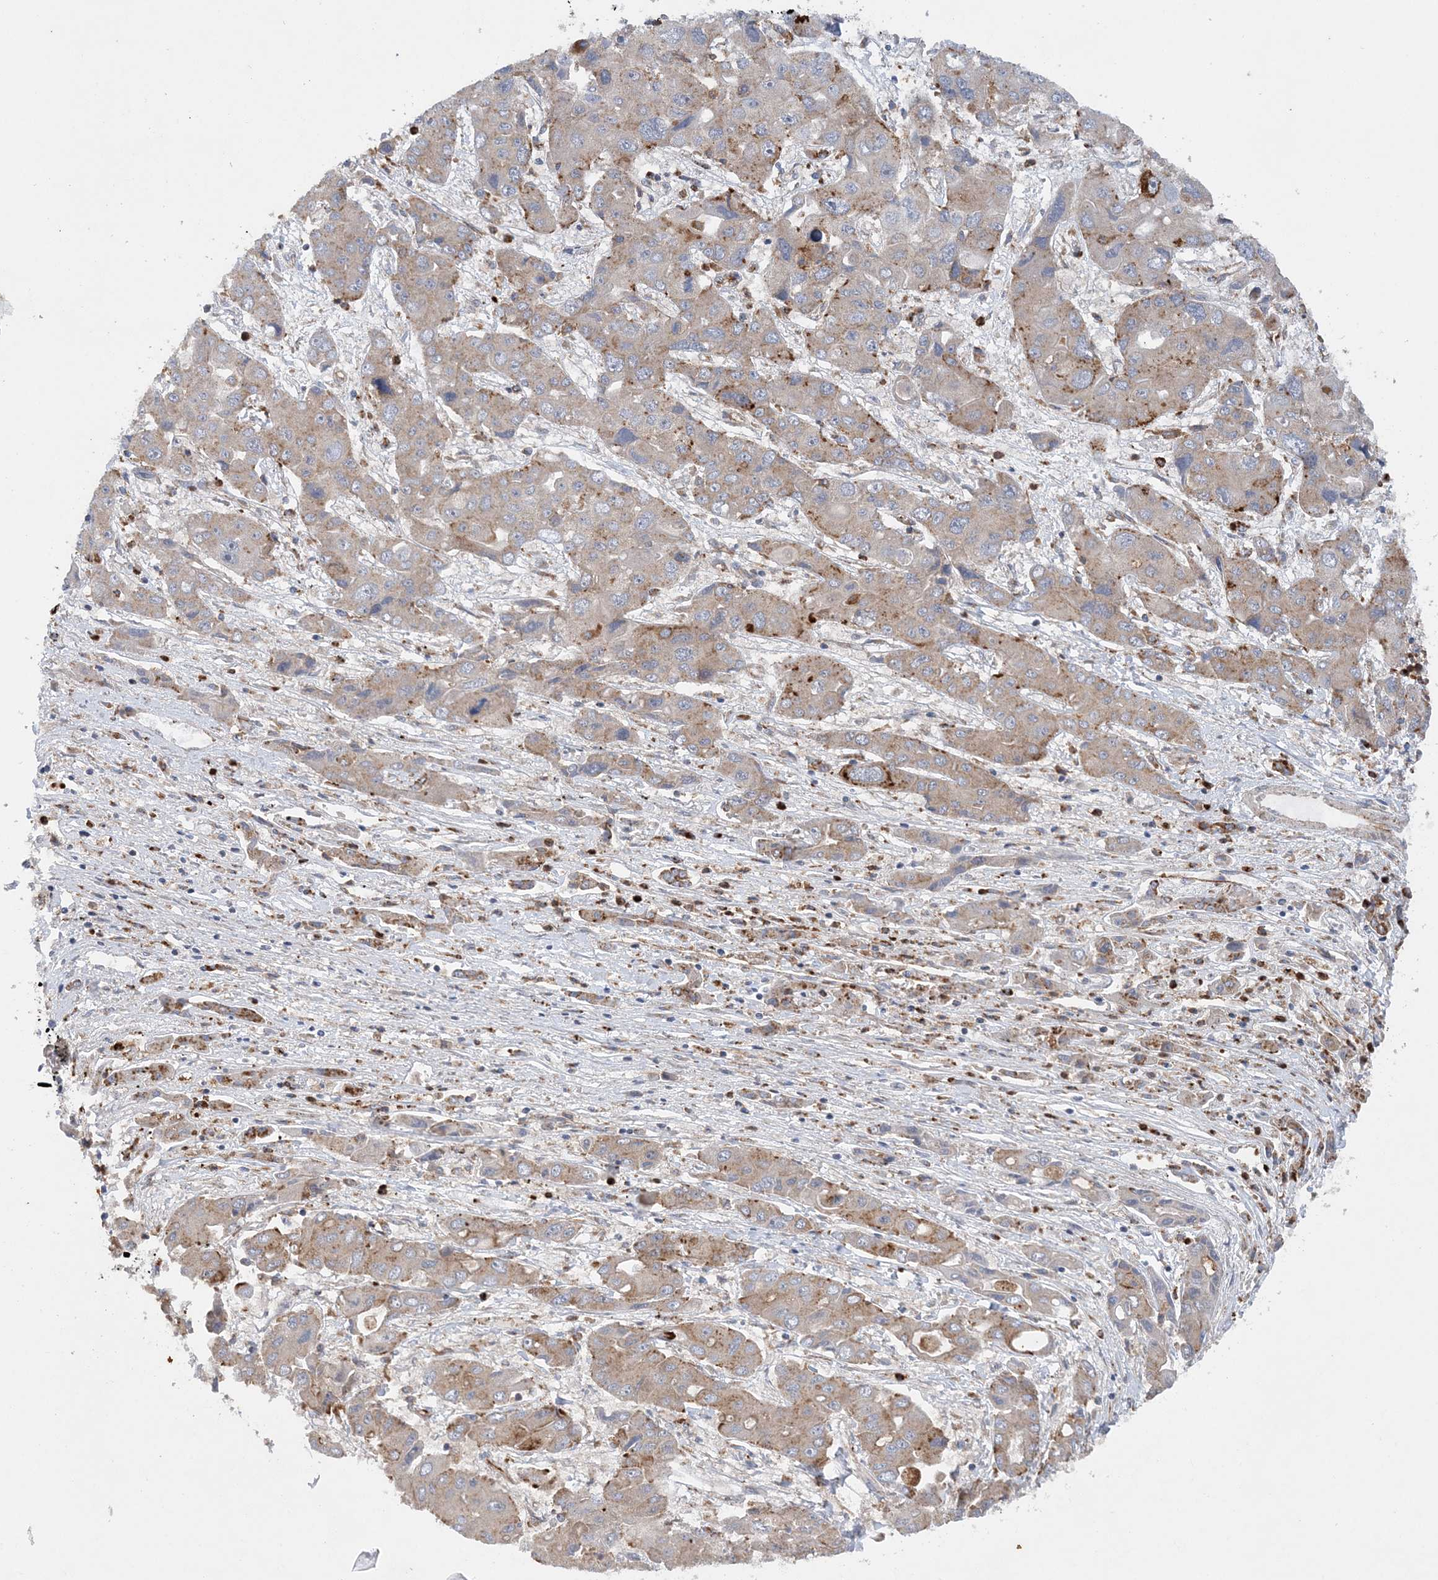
{"staining": {"intensity": "moderate", "quantity": "<25%", "location": "cytoplasmic/membranous"}, "tissue": "liver cancer", "cell_type": "Tumor cells", "image_type": "cancer", "snomed": [{"axis": "morphology", "description": "Cholangiocarcinoma"}, {"axis": "topography", "description": "Liver"}], "caption": "Human liver cancer stained with a brown dye shows moderate cytoplasmic/membranous positive staining in approximately <25% of tumor cells.", "gene": "PTTG1IP", "patient": {"sex": "male", "age": 67}}